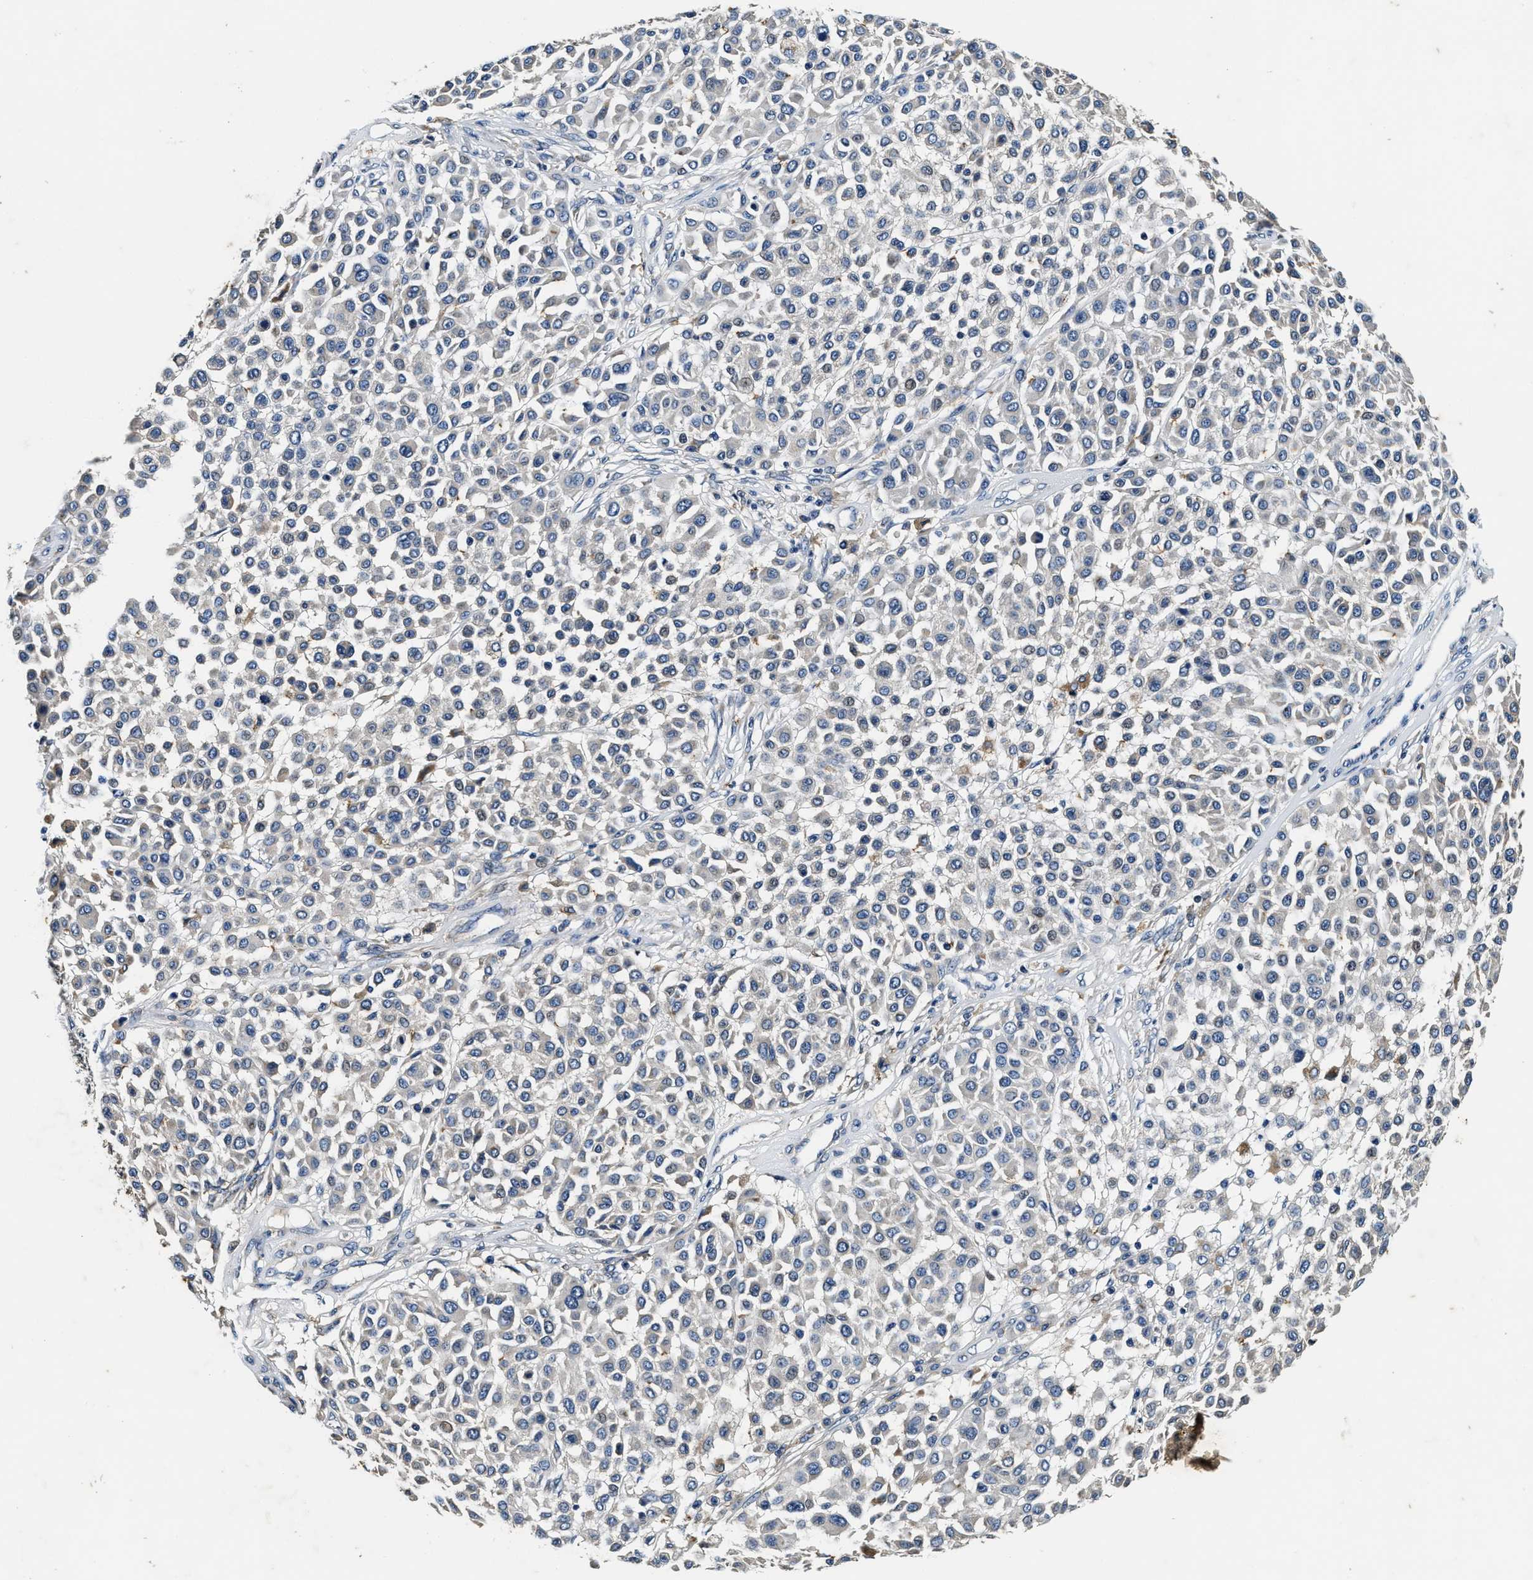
{"staining": {"intensity": "negative", "quantity": "none", "location": "none"}, "tissue": "melanoma", "cell_type": "Tumor cells", "image_type": "cancer", "snomed": [{"axis": "morphology", "description": "Malignant melanoma, Metastatic site"}, {"axis": "topography", "description": "Soft tissue"}], "caption": "IHC of human malignant melanoma (metastatic site) displays no expression in tumor cells.", "gene": "PI4KB", "patient": {"sex": "male", "age": 41}}